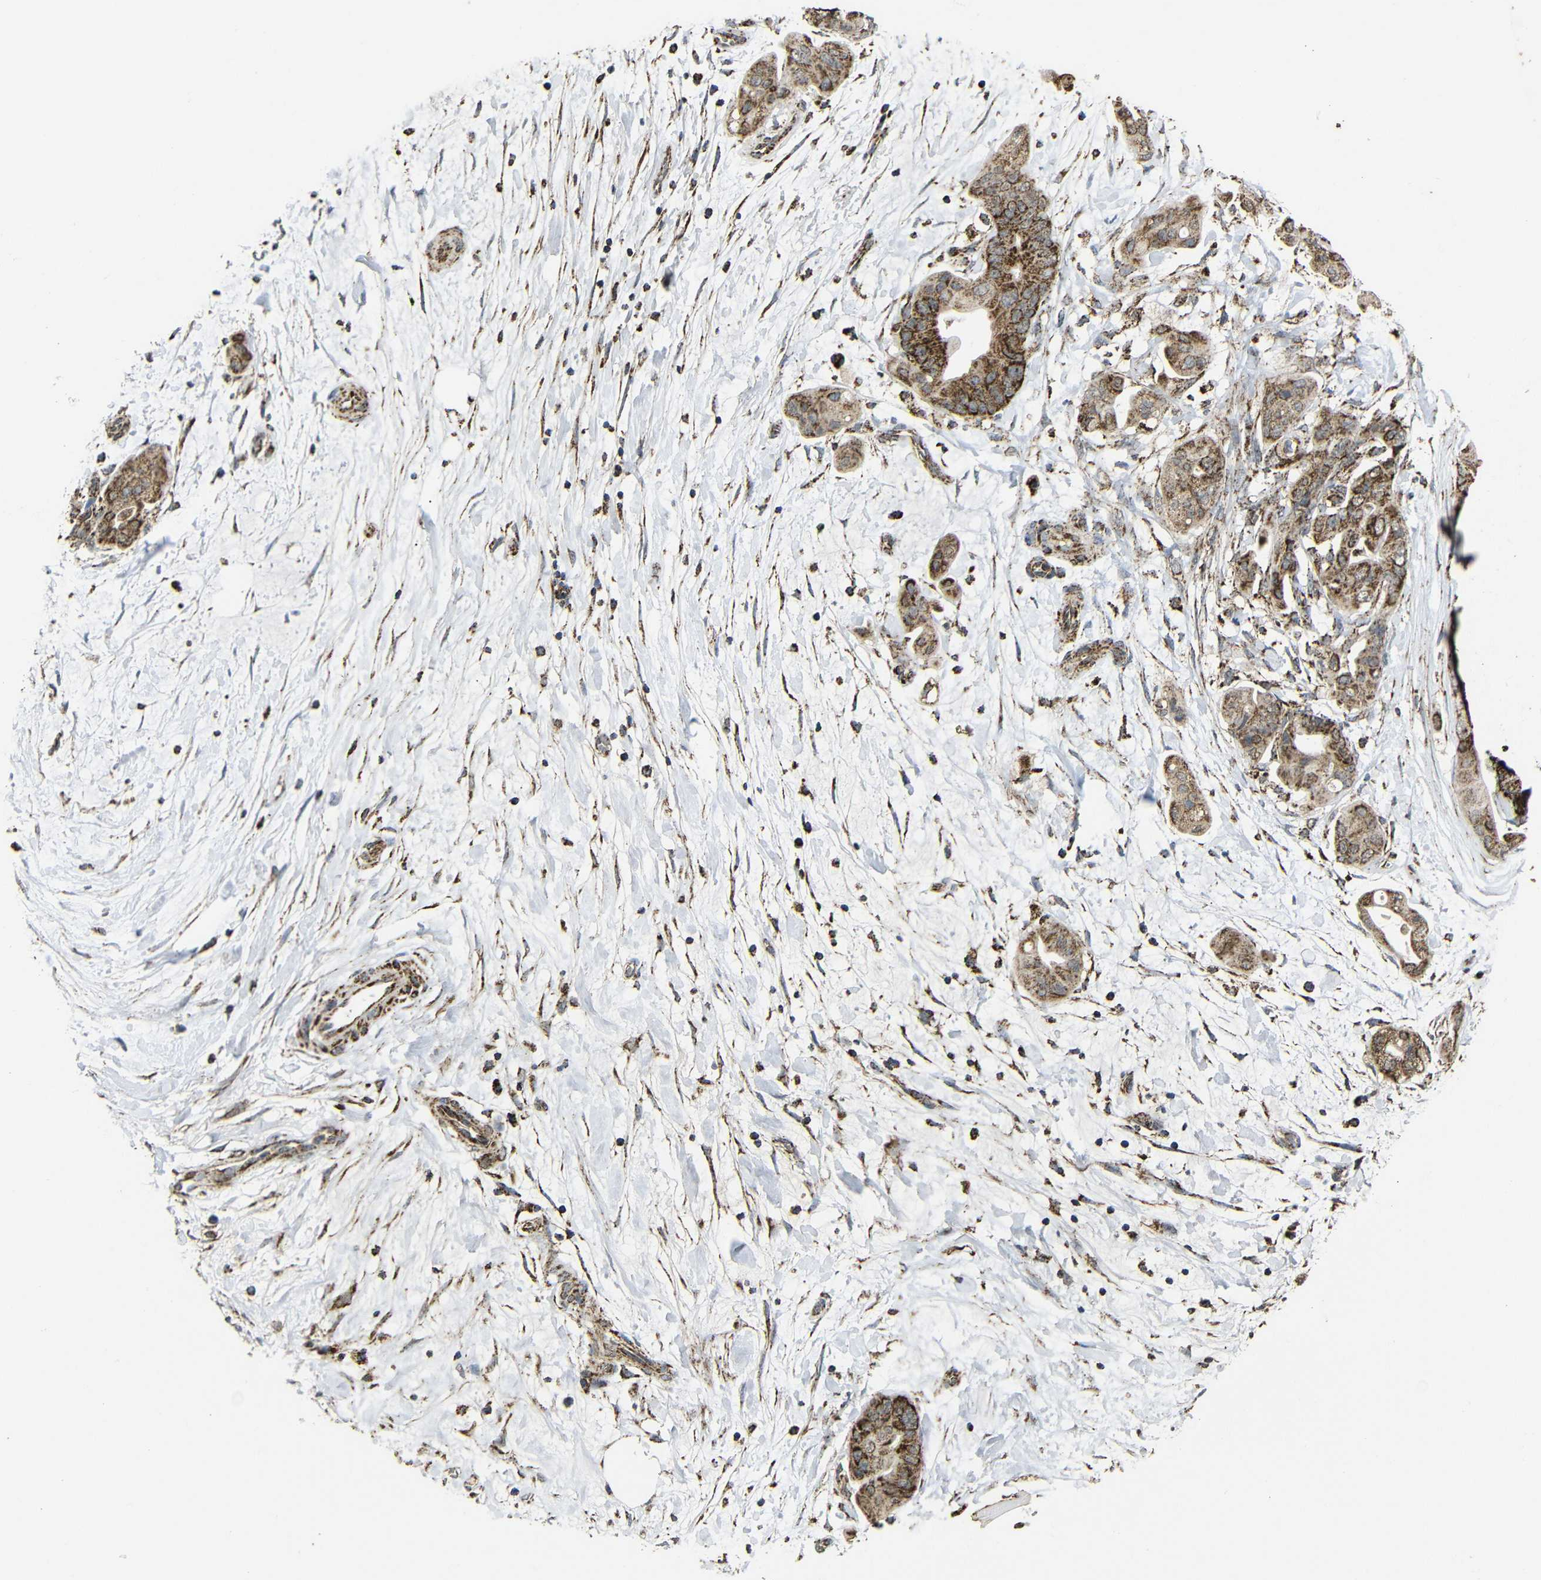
{"staining": {"intensity": "moderate", "quantity": ">75%", "location": "cytoplasmic/membranous"}, "tissue": "pancreatic cancer", "cell_type": "Tumor cells", "image_type": "cancer", "snomed": [{"axis": "morphology", "description": "Adenocarcinoma, NOS"}, {"axis": "topography", "description": "Pancreas"}], "caption": "DAB (3,3'-diaminobenzidine) immunohistochemical staining of pancreatic adenocarcinoma shows moderate cytoplasmic/membranous protein expression in approximately >75% of tumor cells.", "gene": "ATP5F1A", "patient": {"sex": "female", "age": 75}}